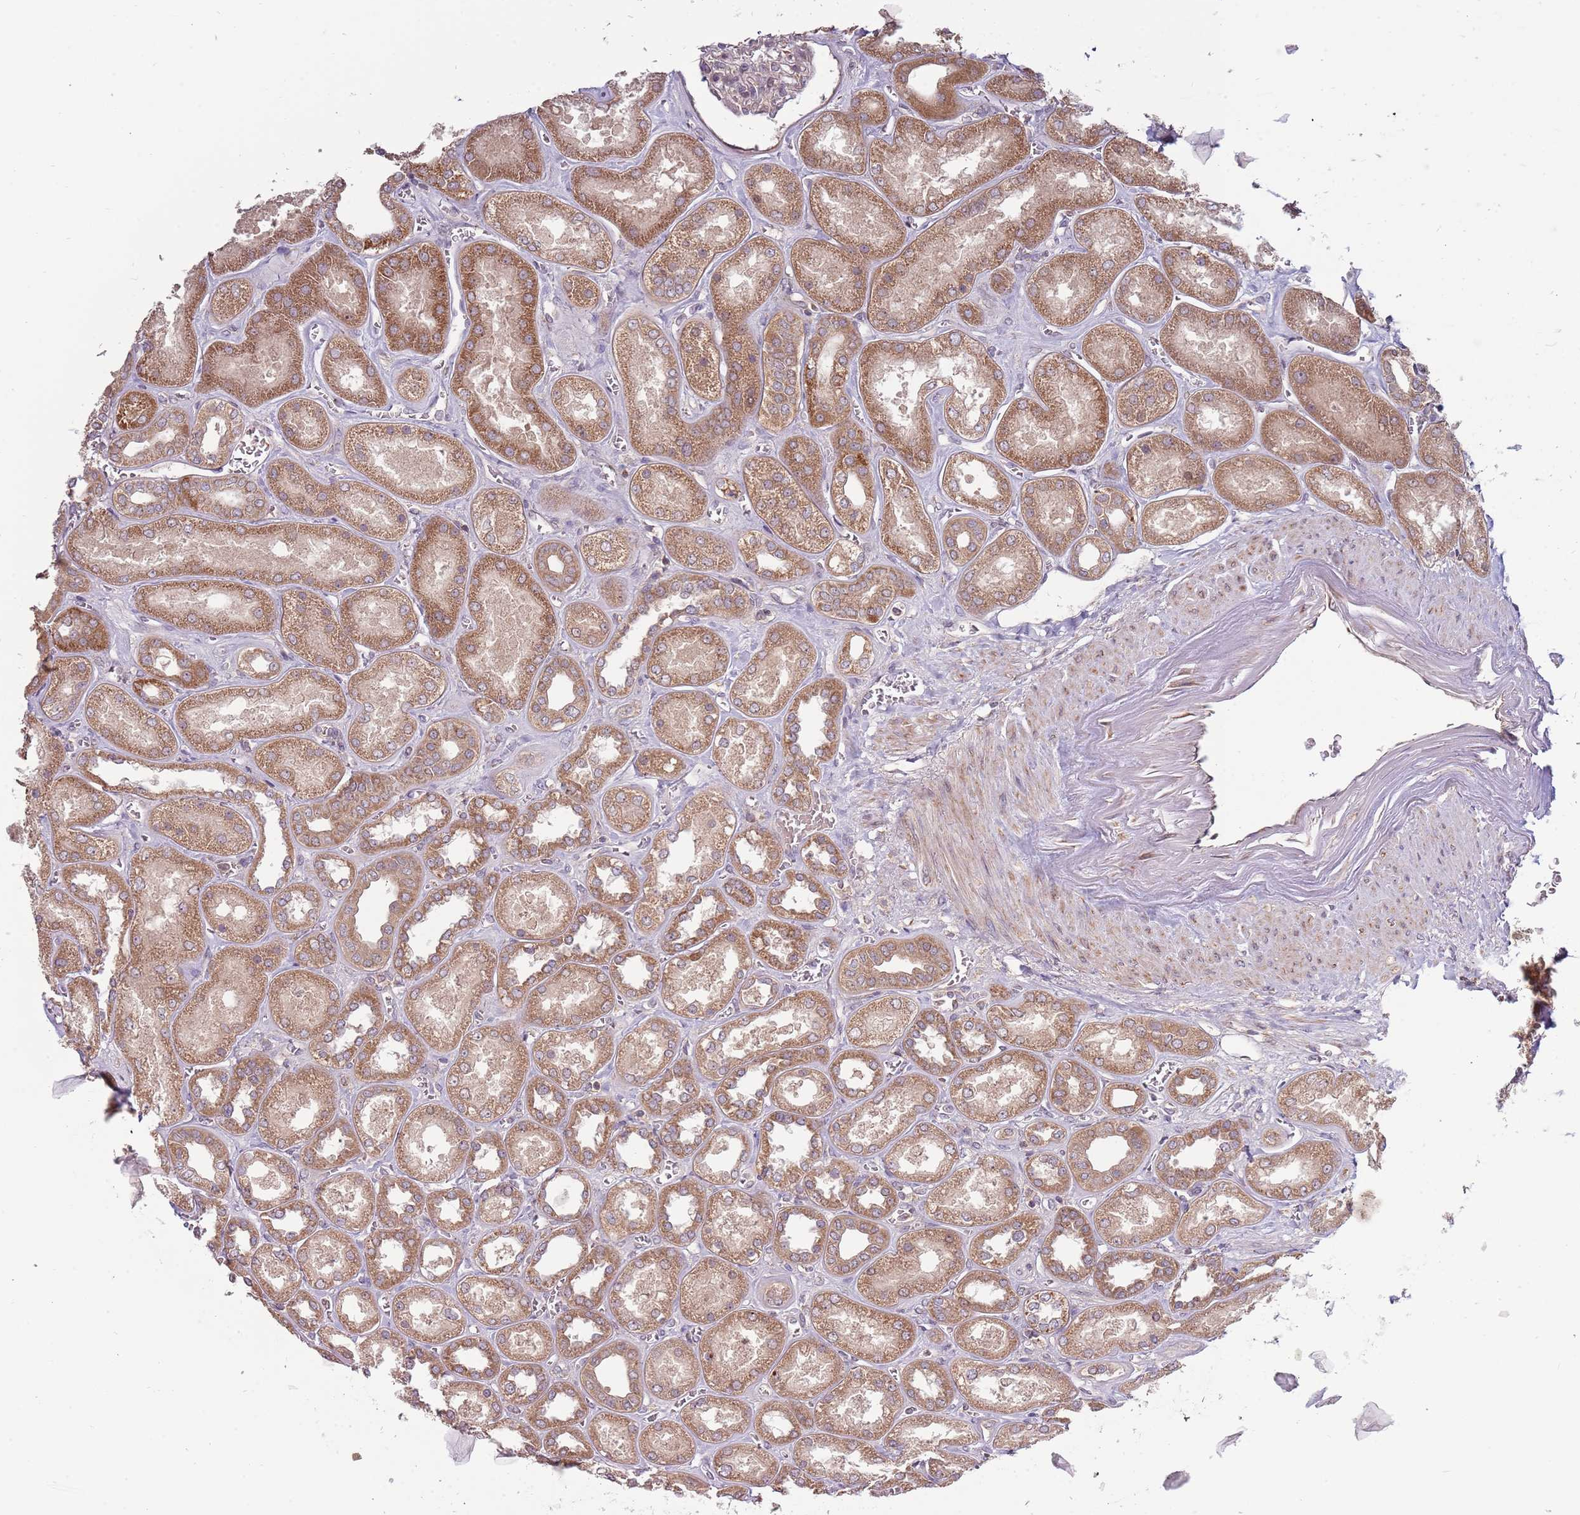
{"staining": {"intensity": "weak", "quantity": "25%-75%", "location": "cytoplasmic/membranous"}, "tissue": "kidney", "cell_type": "Cells in glomeruli", "image_type": "normal", "snomed": [{"axis": "morphology", "description": "Normal tissue, NOS"}, {"axis": "morphology", "description": "Adenocarcinoma, NOS"}, {"axis": "topography", "description": "Kidney"}], "caption": "IHC histopathology image of unremarkable kidney stained for a protein (brown), which reveals low levels of weak cytoplasmic/membranous expression in about 25%-75% of cells in glomeruli.", "gene": "RNF181", "patient": {"sex": "female", "age": 68}}